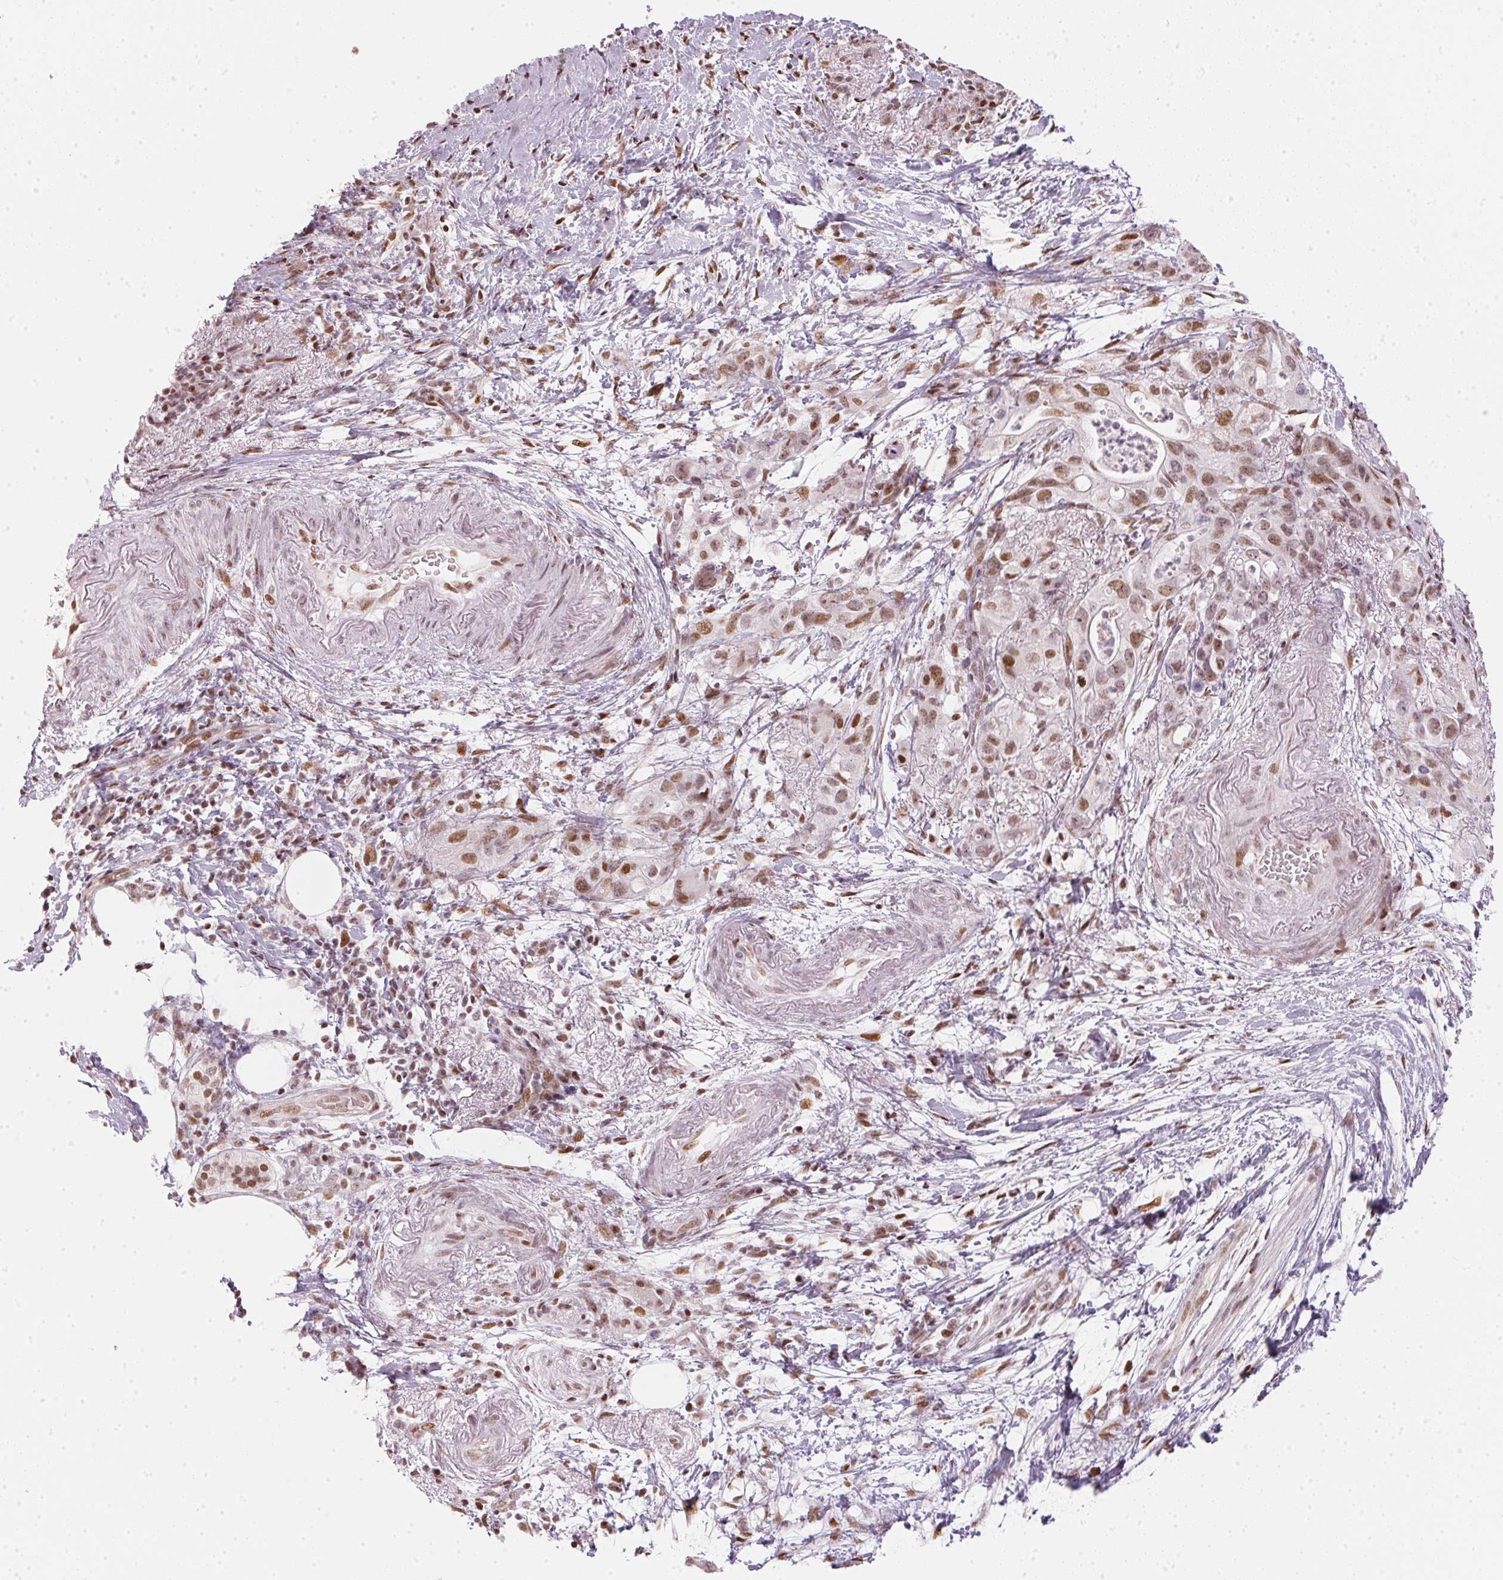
{"staining": {"intensity": "moderate", "quantity": "25%-75%", "location": "nuclear"}, "tissue": "pancreatic cancer", "cell_type": "Tumor cells", "image_type": "cancer", "snomed": [{"axis": "morphology", "description": "Adenocarcinoma, NOS"}, {"axis": "topography", "description": "Pancreas"}], "caption": "Immunohistochemistry histopathology image of human pancreatic cancer stained for a protein (brown), which reveals medium levels of moderate nuclear staining in about 25%-75% of tumor cells.", "gene": "KAT6A", "patient": {"sex": "female", "age": 72}}